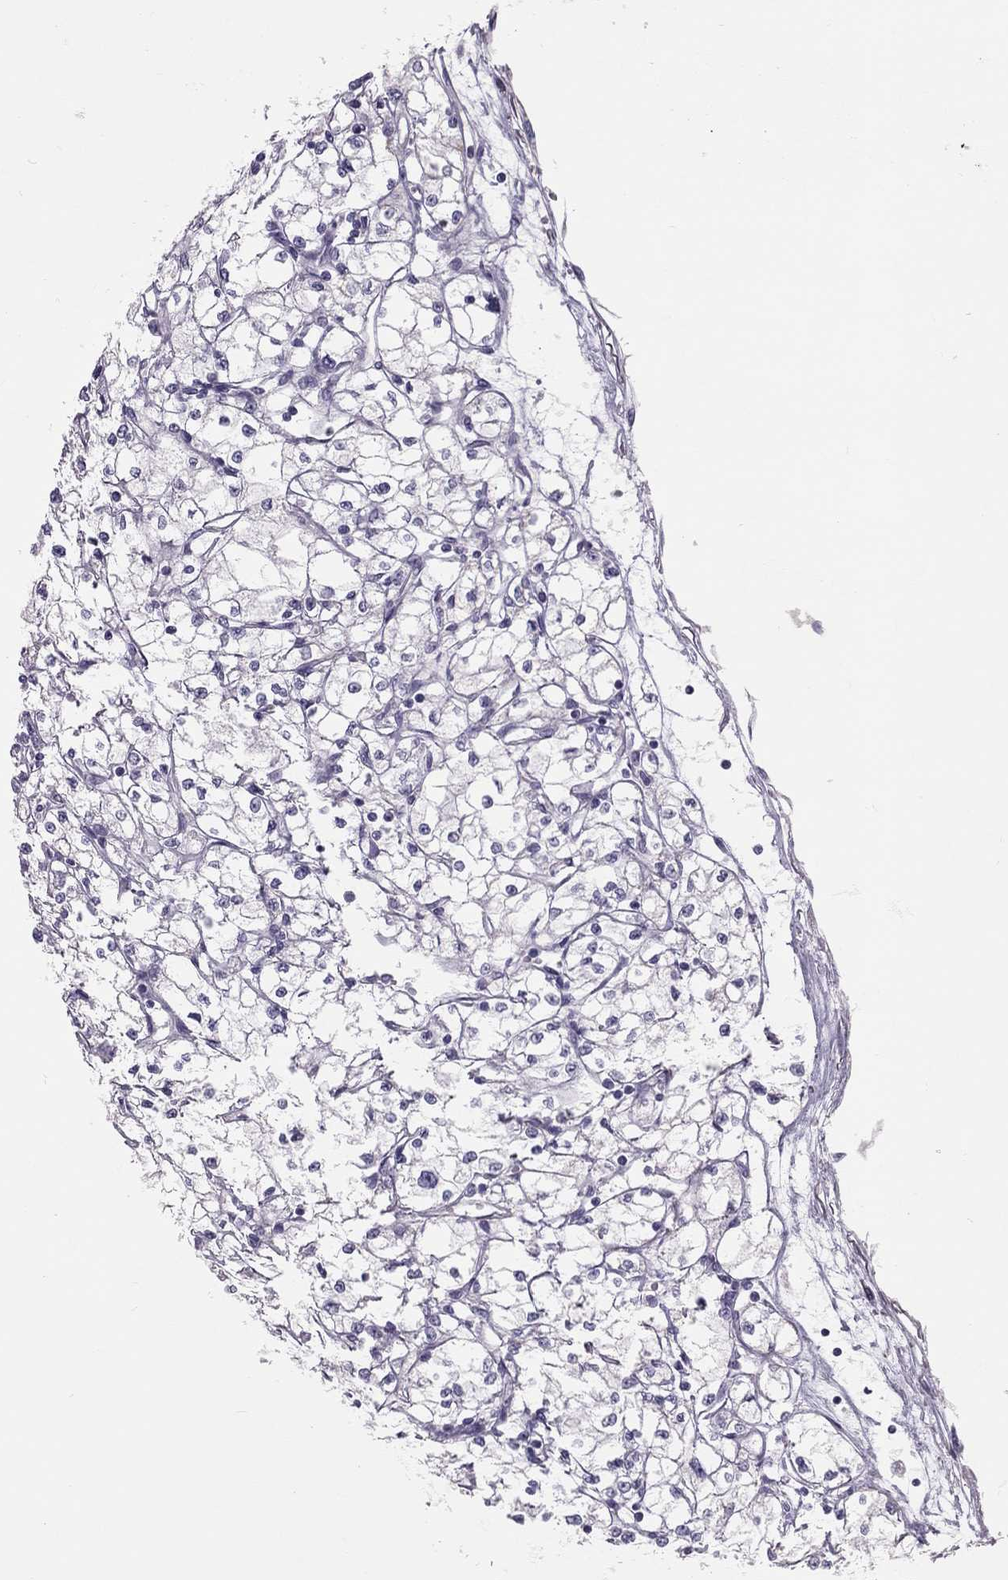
{"staining": {"intensity": "negative", "quantity": "none", "location": "none"}, "tissue": "renal cancer", "cell_type": "Tumor cells", "image_type": "cancer", "snomed": [{"axis": "morphology", "description": "Adenocarcinoma, NOS"}, {"axis": "topography", "description": "Kidney"}], "caption": "Image shows no significant protein expression in tumor cells of adenocarcinoma (renal).", "gene": "SPATA12", "patient": {"sex": "male", "age": 67}}